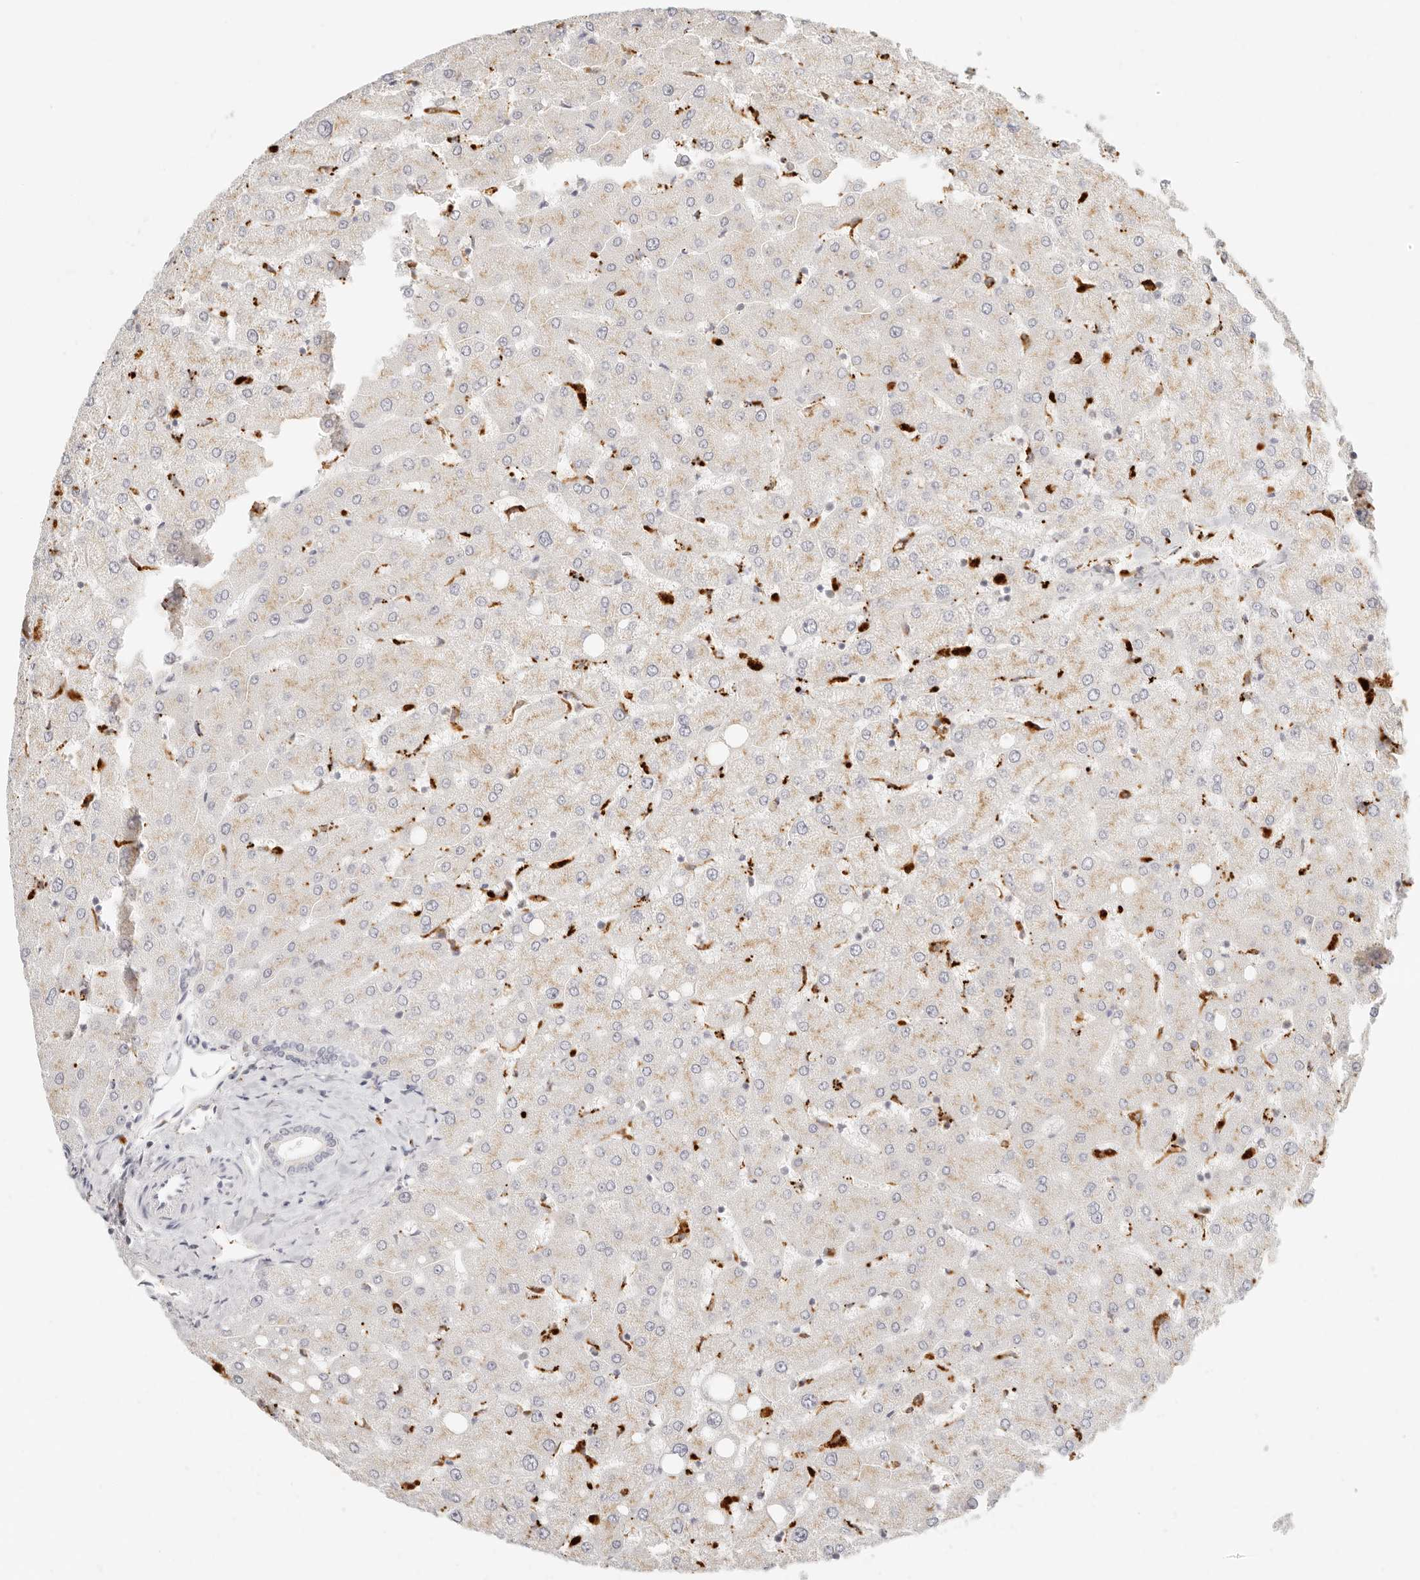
{"staining": {"intensity": "negative", "quantity": "none", "location": "none"}, "tissue": "liver", "cell_type": "Cholangiocytes", "image_type": "normal", "snomed": [{"axis": "morphology", "description": "Normal tissue, NOS"}, {"axis": "topography", "description": "Liver"}], "caption": "This image is of unremarkable liver stained with immunohistochemistry to label a protein in brown with the nuclei are counter-stained blue. There is no expression in cholangiocytes.", "gene": "RNASET2", "patient": {"sex": "female", "age": 54}}